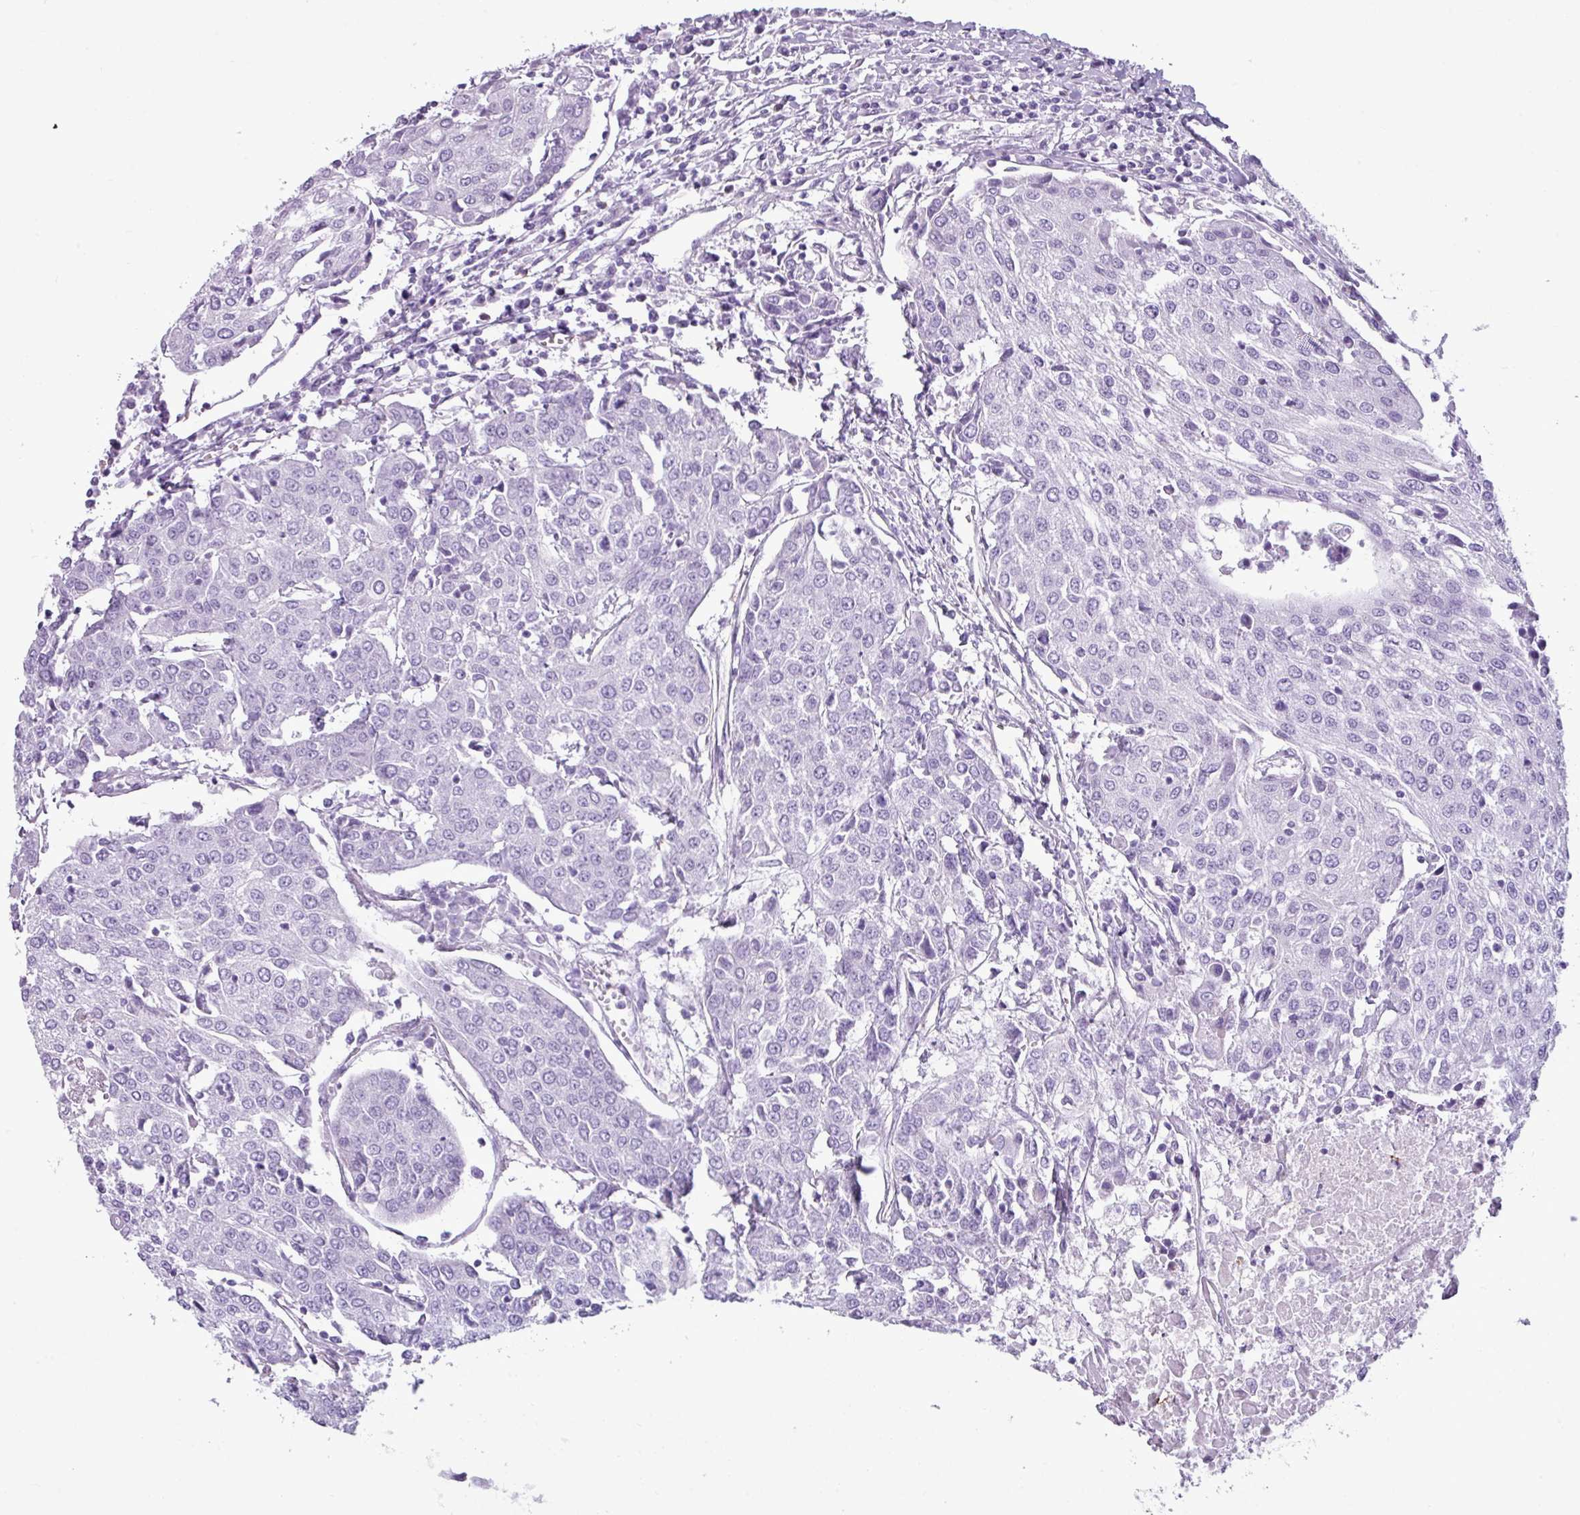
{"staining": {"intensity": "negative", "quantity": "none", "location": "none"}, "tissue": "urothelial cancer", "cell_type": "Tumor cells", "image_type": "cancer", "snomed": [{"axis": "morphology", "description": "Urothelial carcinoma, High grade"}, {"axis": "topography", "description": "Urinary bladder"}], "caption": "An image of human urothelial cancer is negative for staining in tumor cells. (DAB (3,3'-diaminobenzidine) immunohistochemistry, high magnification).", "gene": "AMY1B", "patient": {"sex": "female", "age": 85}}